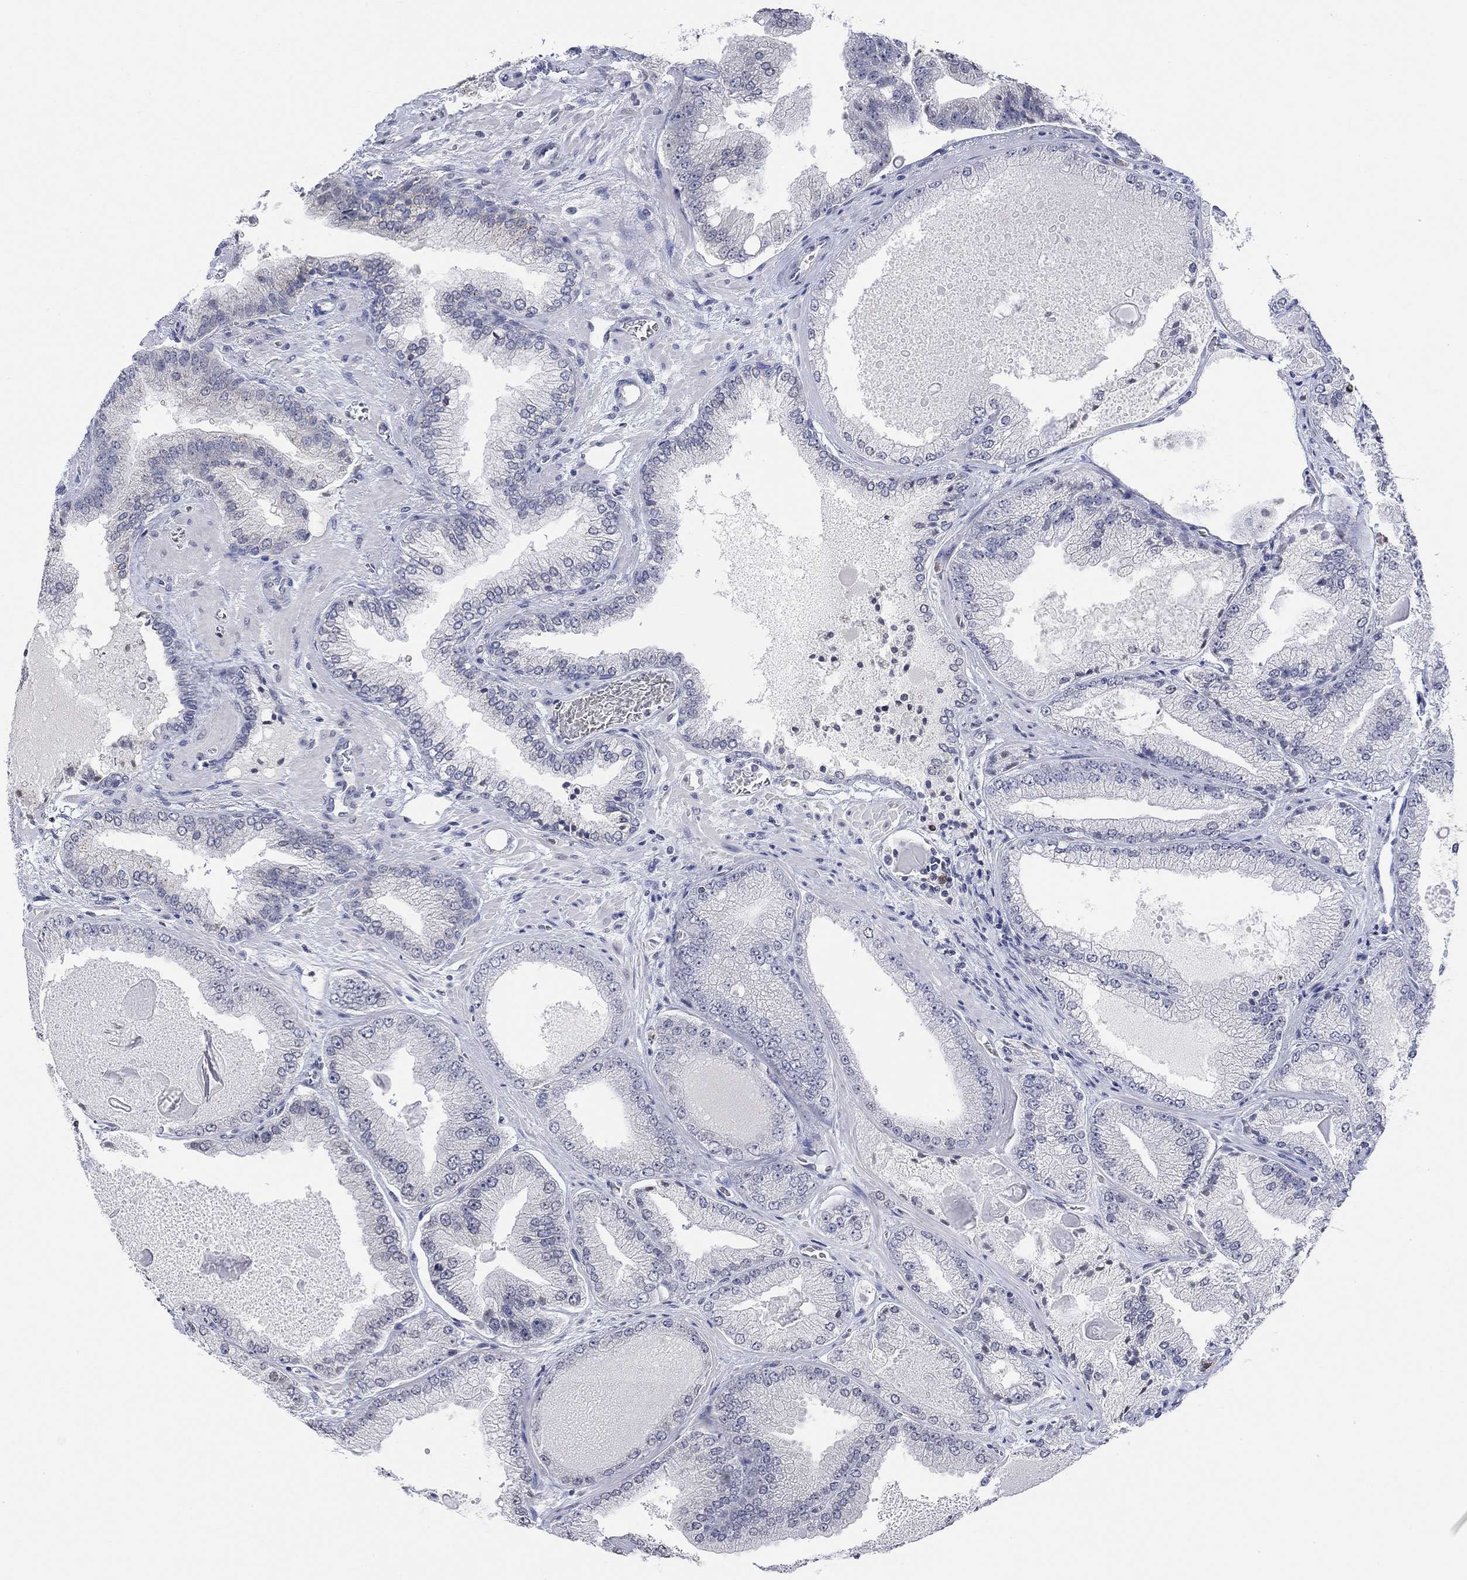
{"staining": {"intensity": "negative", "quantity": "none", "location": "none"}, "tissue": "prostate cancer", "cell_type": "Tumor cells", "image_type": "cancer", "snomed": [{"axis": "morphology", "description": "Adenocarcinoma, Low grade"}, {"axis": "topography", "description": "Prostate"}], "caption": "IHC image of human prostate low-grade adenocarcinoma stained for a protein (brown), which shows no expression in tumor cells. The staining was performed using DAB to visualize the protein expression in brown, while the nuclei were stained in blue with hematoxylin (Magnification: 20x).", "gene": "TMEM255A", "patient": {"sex": "male", "age": 72}}